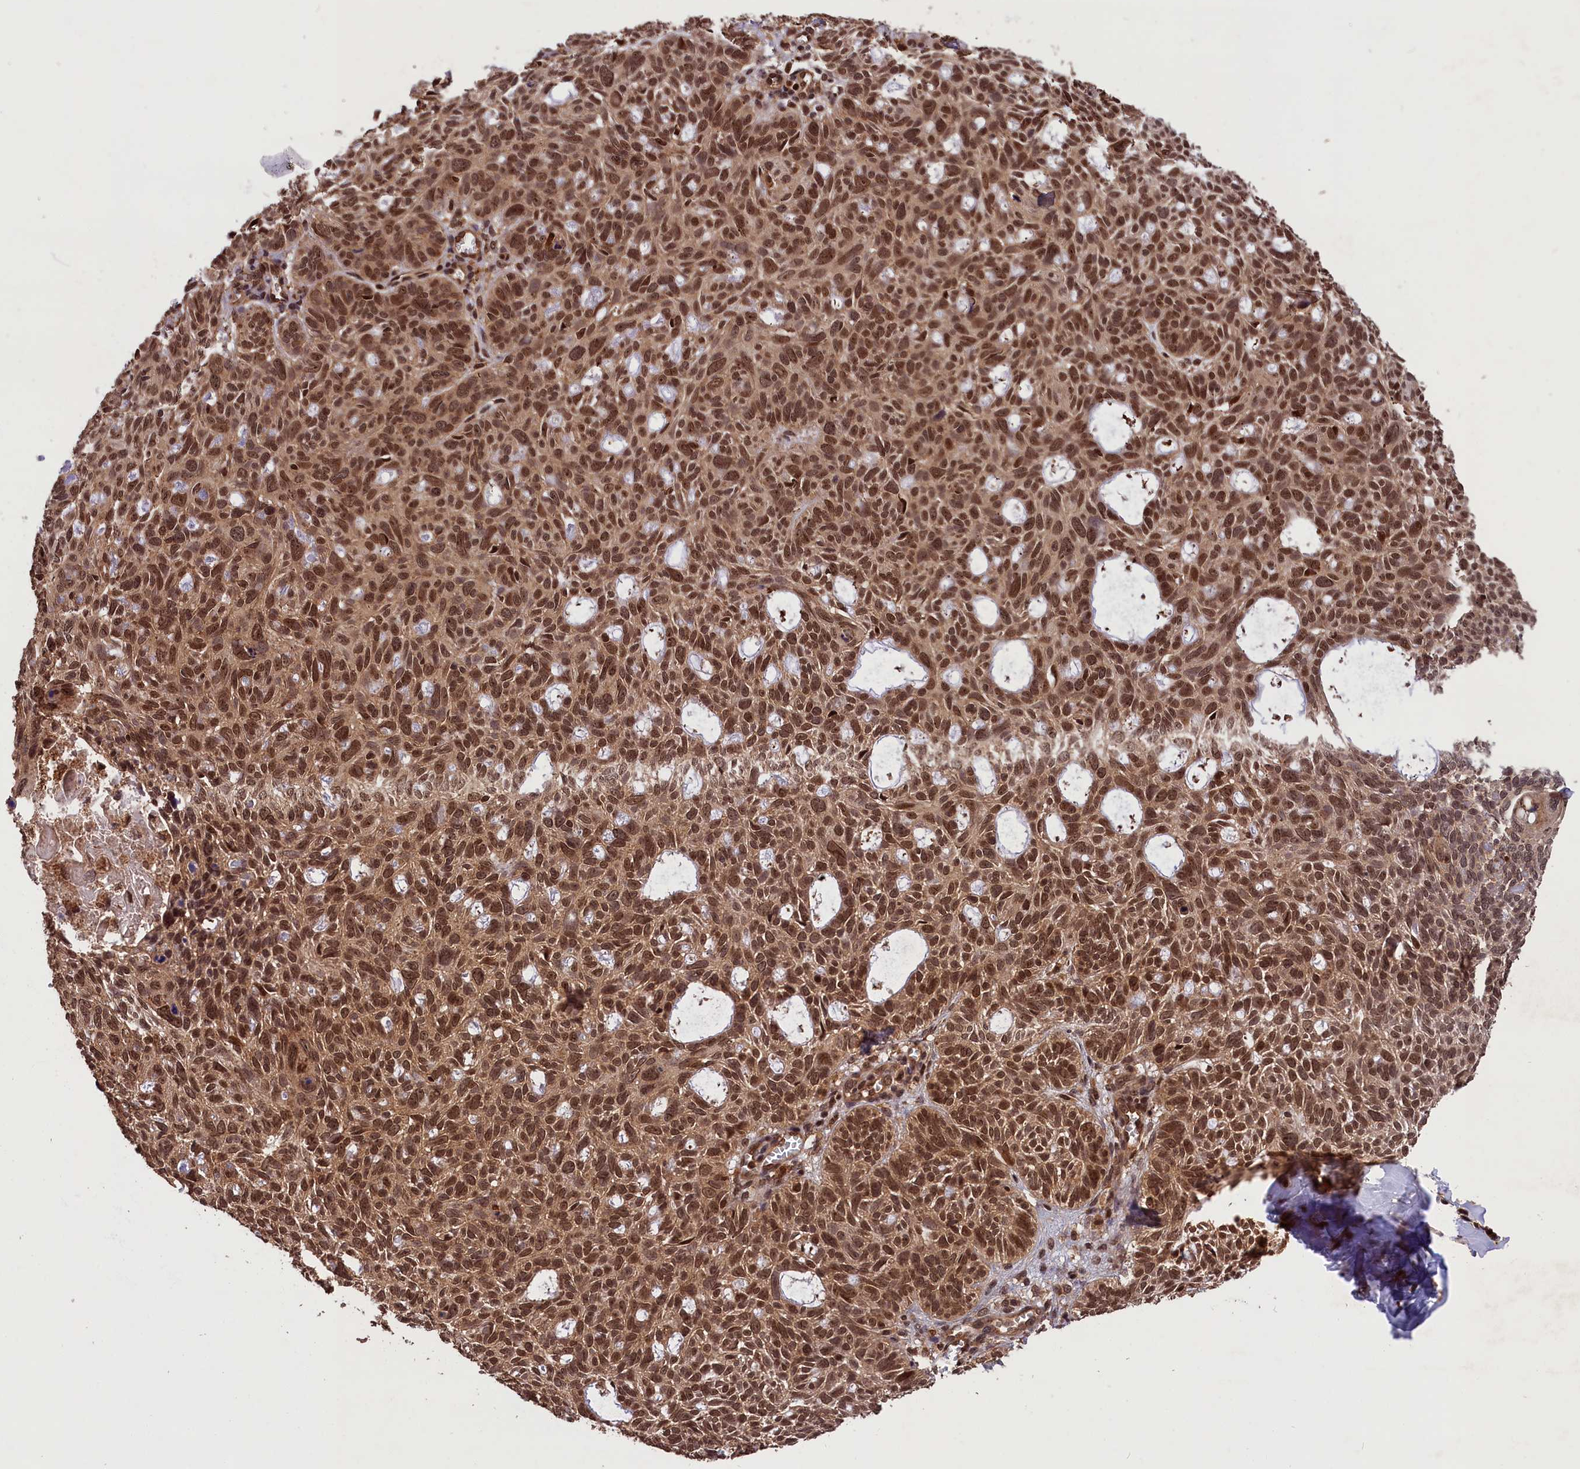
{"staining": {"intensity": "strong", "quantity": ">75%", "location": "nuclear"}, "tissue": "skin cancer", "cell_type": "Tumor cells", "image_type": "cancer", "snomed": [{"axis": "morphology", "description": "Basal cell carcinoma"}, {"axis": "topography", "description": "Skin"}], "caption": "A brown stain highlights strong nuclear expression of a protein in skin cancer (basal cell carcinoma) tumor cells. Using DAB (3,3'-diaminobenzidine) (brown) and hematoxylin (blue) stains, captured at high magnification using brightfield microscopy.", "gene": "IST1", "patient": {"sex": "male", "age": 69}}